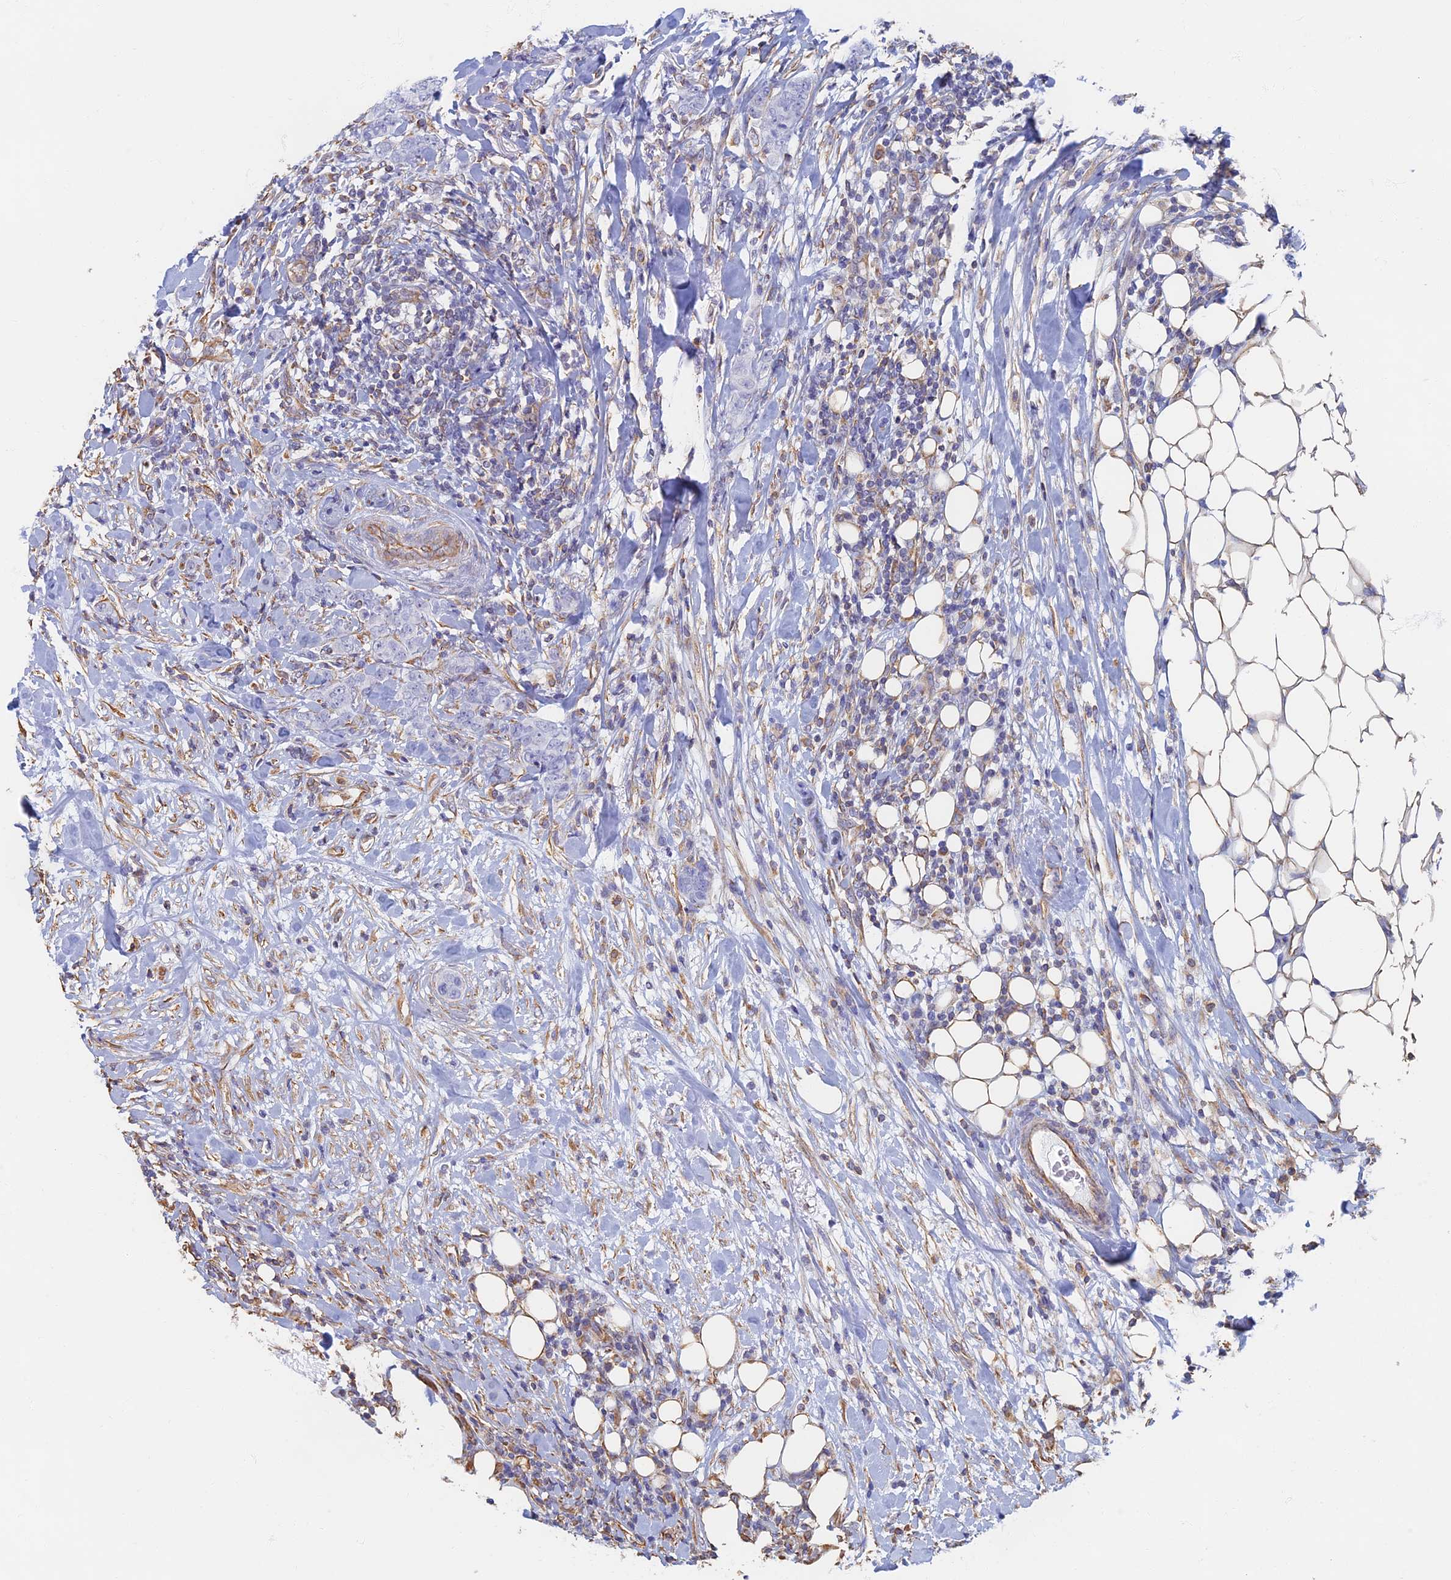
{"staining": {"intensity": "negative", "quantity": "none", "location": "none"}, "tissue": "breast cancer", "cell_type": "Tumor cells", "image_type": "cancer", "snomed": [{"axis": "morphology", "description": "Duct carcinoma"}, {"axis": "topography", "description": "Breast"}], "caption": "This is an immunohistochemistry (IHC) image of breast cancer (intraductal carcinoma). There is no staining in tumor cells.", "gene": "RMC1", "patient": {"sex": "female", "age": 40}}